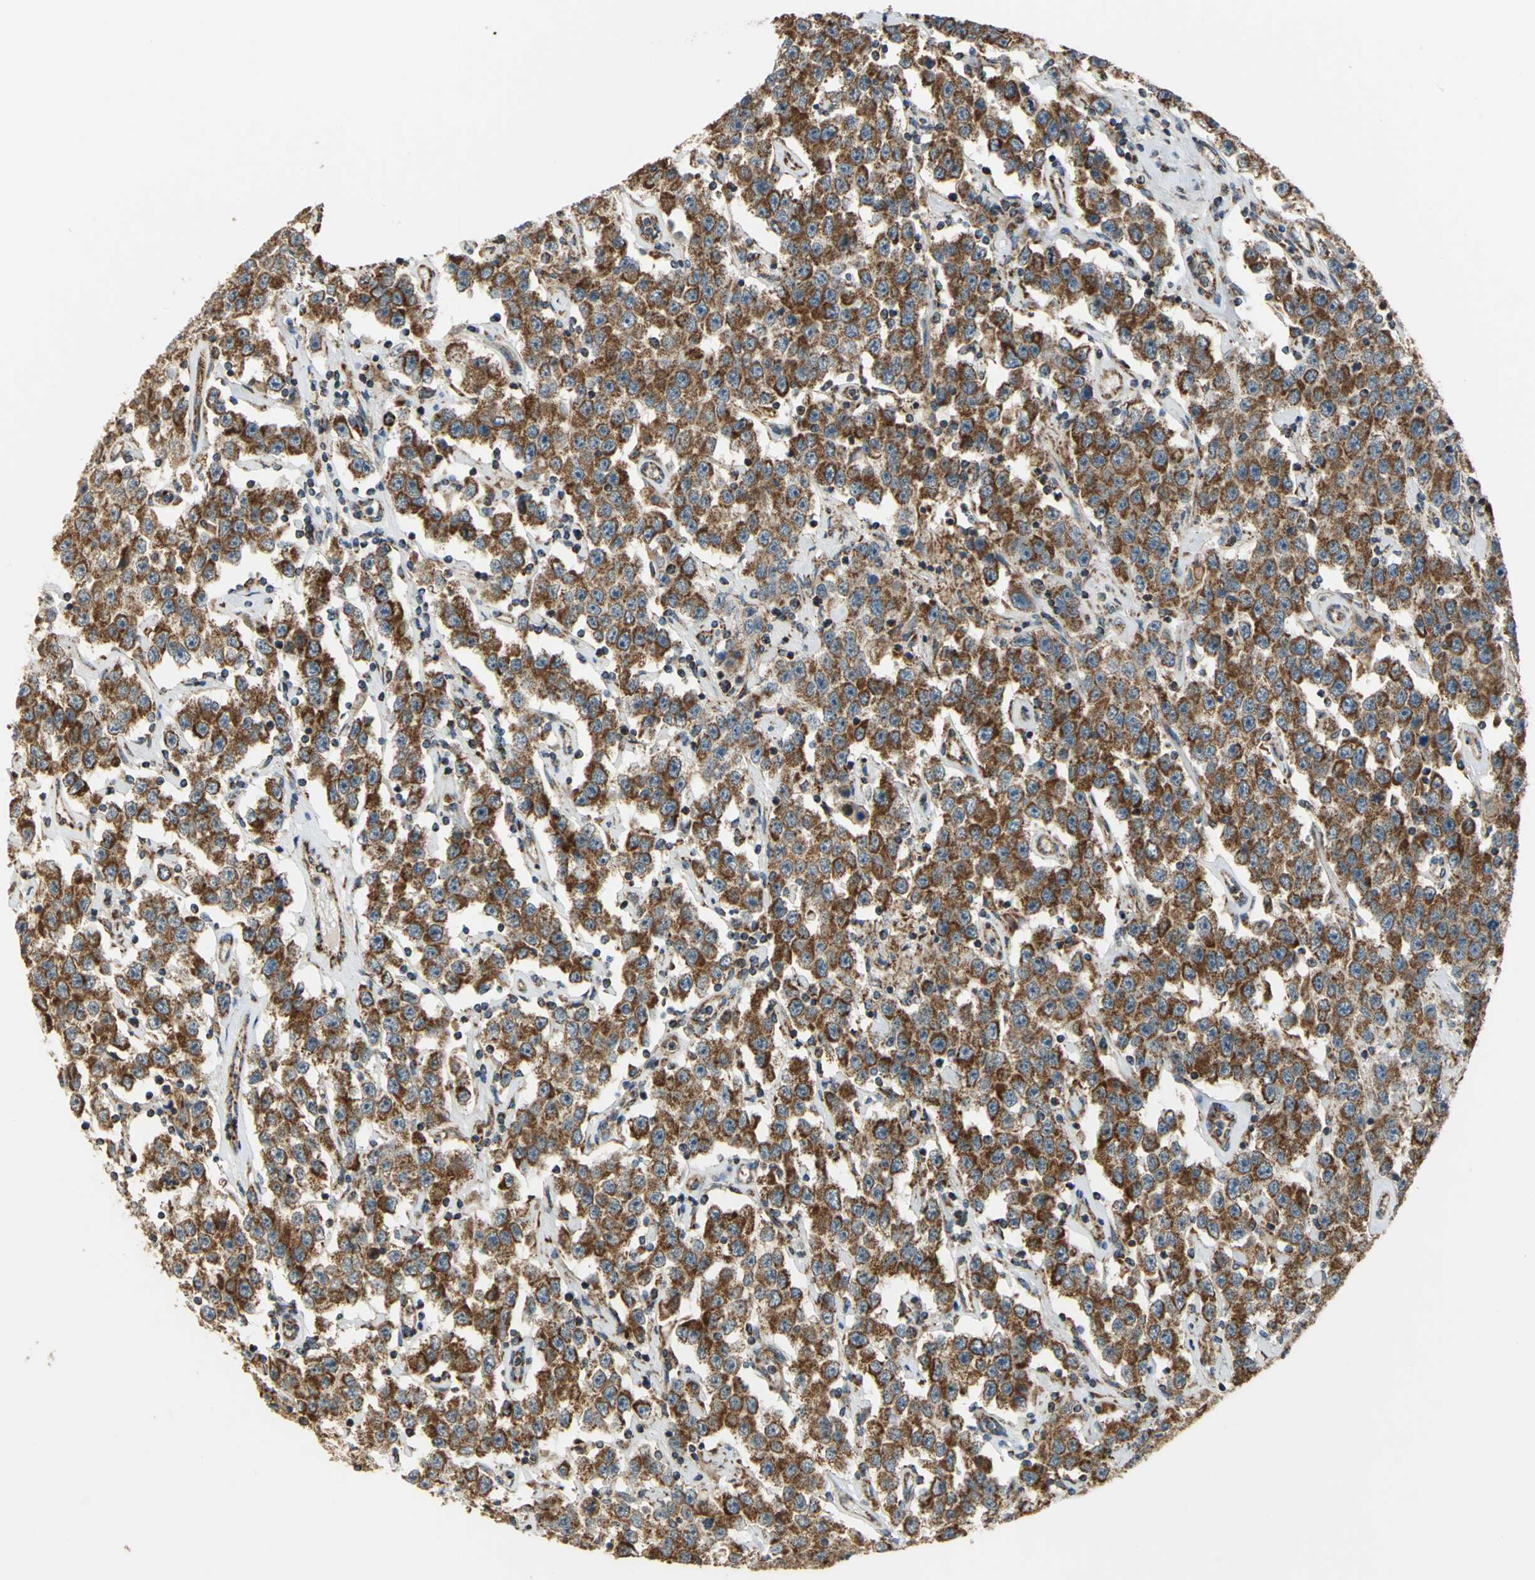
{"staining": {"intensity": "strong", "quantity": ">75%", "location": "cytoplasmic/membranous"}, "tissue": "testis cancer", "cell_type": "Tumor cells", "image_type": "cancer", "snomed": [{"axis": "morphology", "description": "Seminoma, NOS"}, {"axis": "topography", "description": "Testis"}], "caption": "Immunohistochemical staining of testis cancer (seminoma) shows strong cytoplasmic/membranous protein expression in about >75% of tumor cells.", "gene": "MRPS22", "patient": {"sex": "male", "age": 52}}